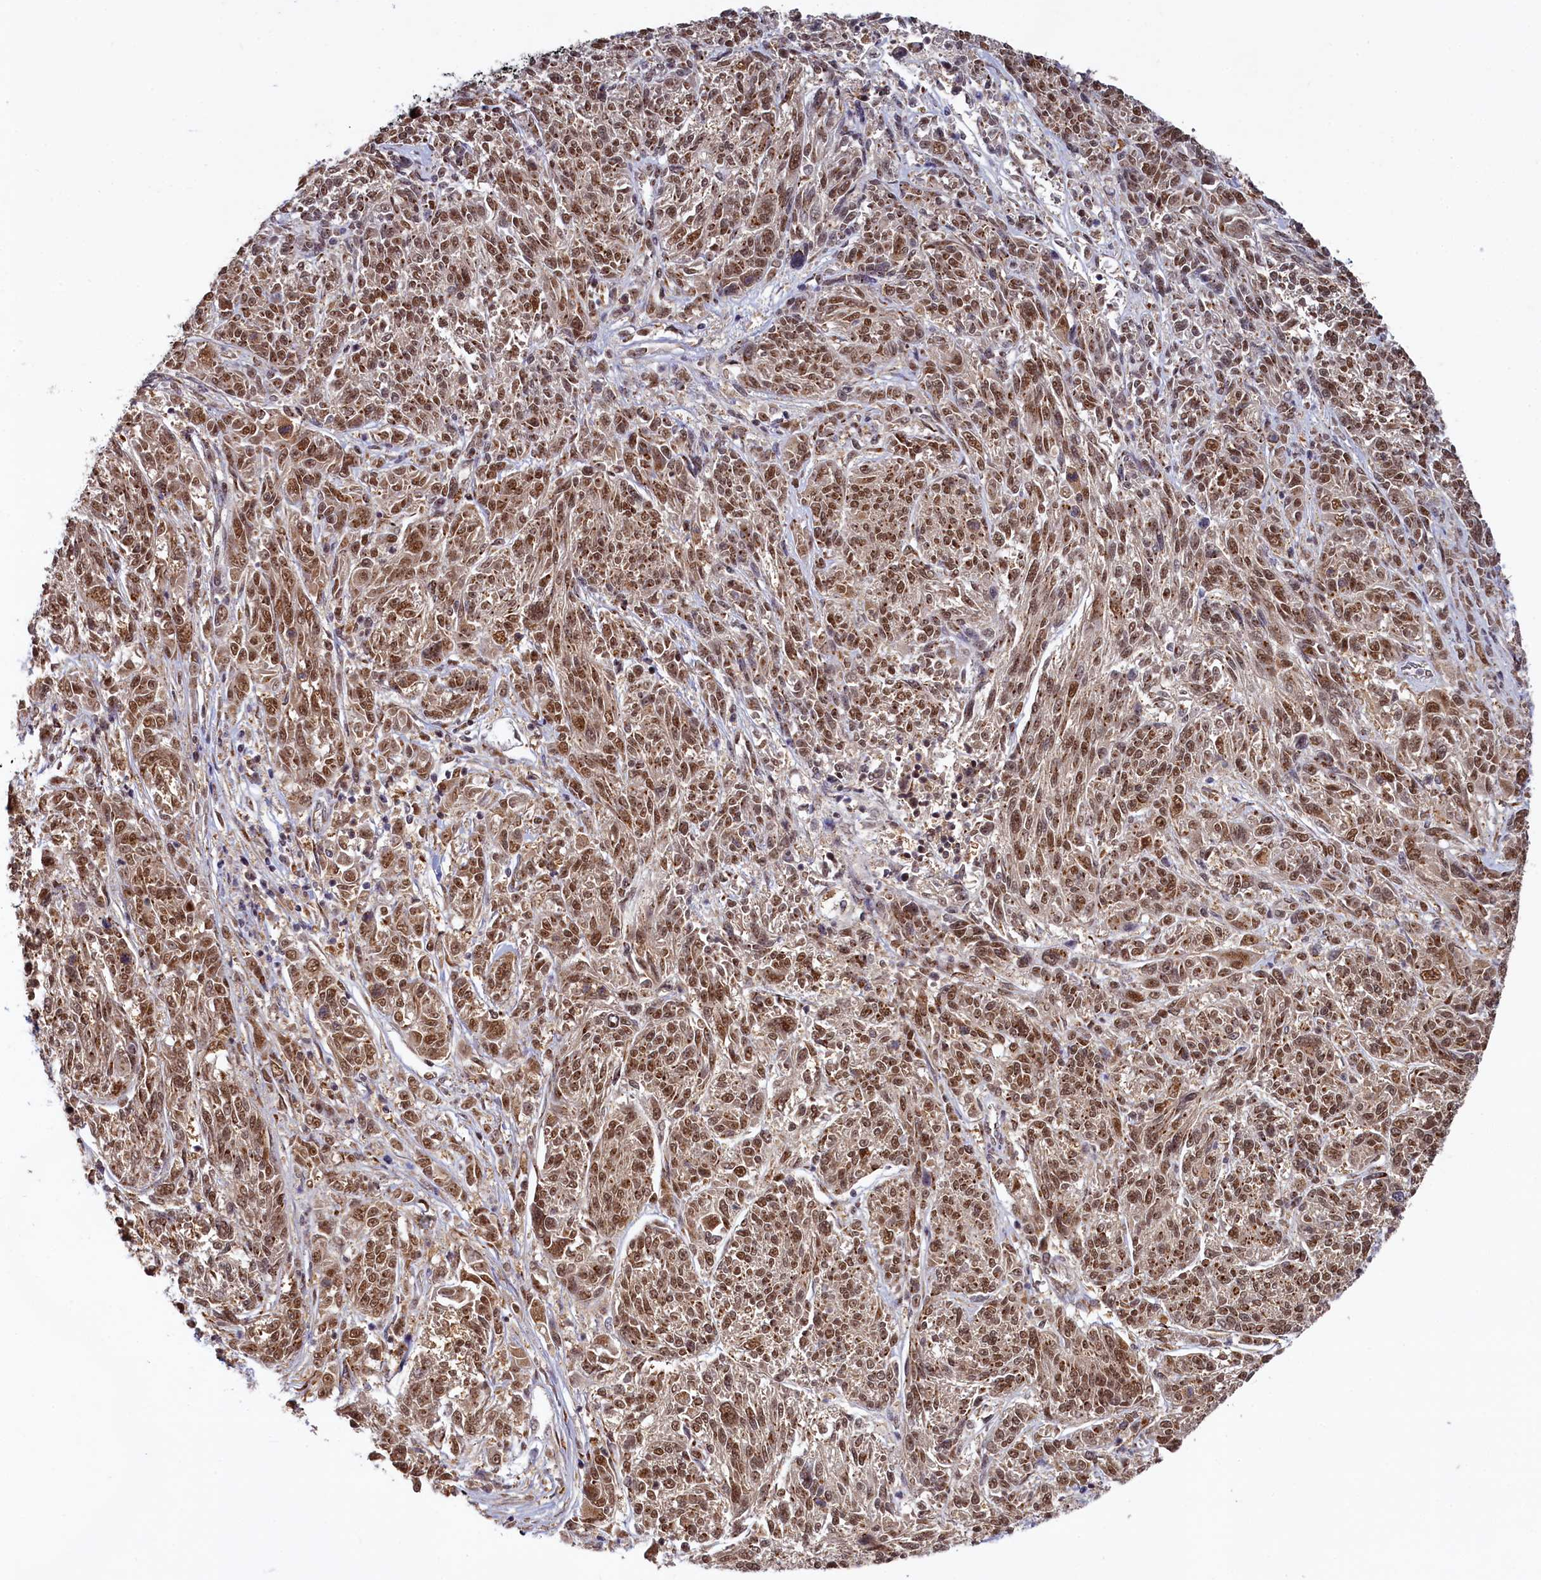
{"staining": {"intensity": "moderate", "quantity": ">75%", "location": "nuclear"}, "tissue": "melanoma", "cell_type": "Tumor cells", "image_type": "cancer", "snomed": [{"axis": "morphology", "description": "Malignant melanoma, NOS"}, {"axis": "topography", "description": "Skin"}], "caption": "A medium amount of moderate nuclear expression is appreciated in about >75% of tumor cells in malignant melanoma tissue. (IHC, brightfield microscopy, high magnification).", "gene": "PPHLN1", "patient": {"sex": "male", "age": 53}}